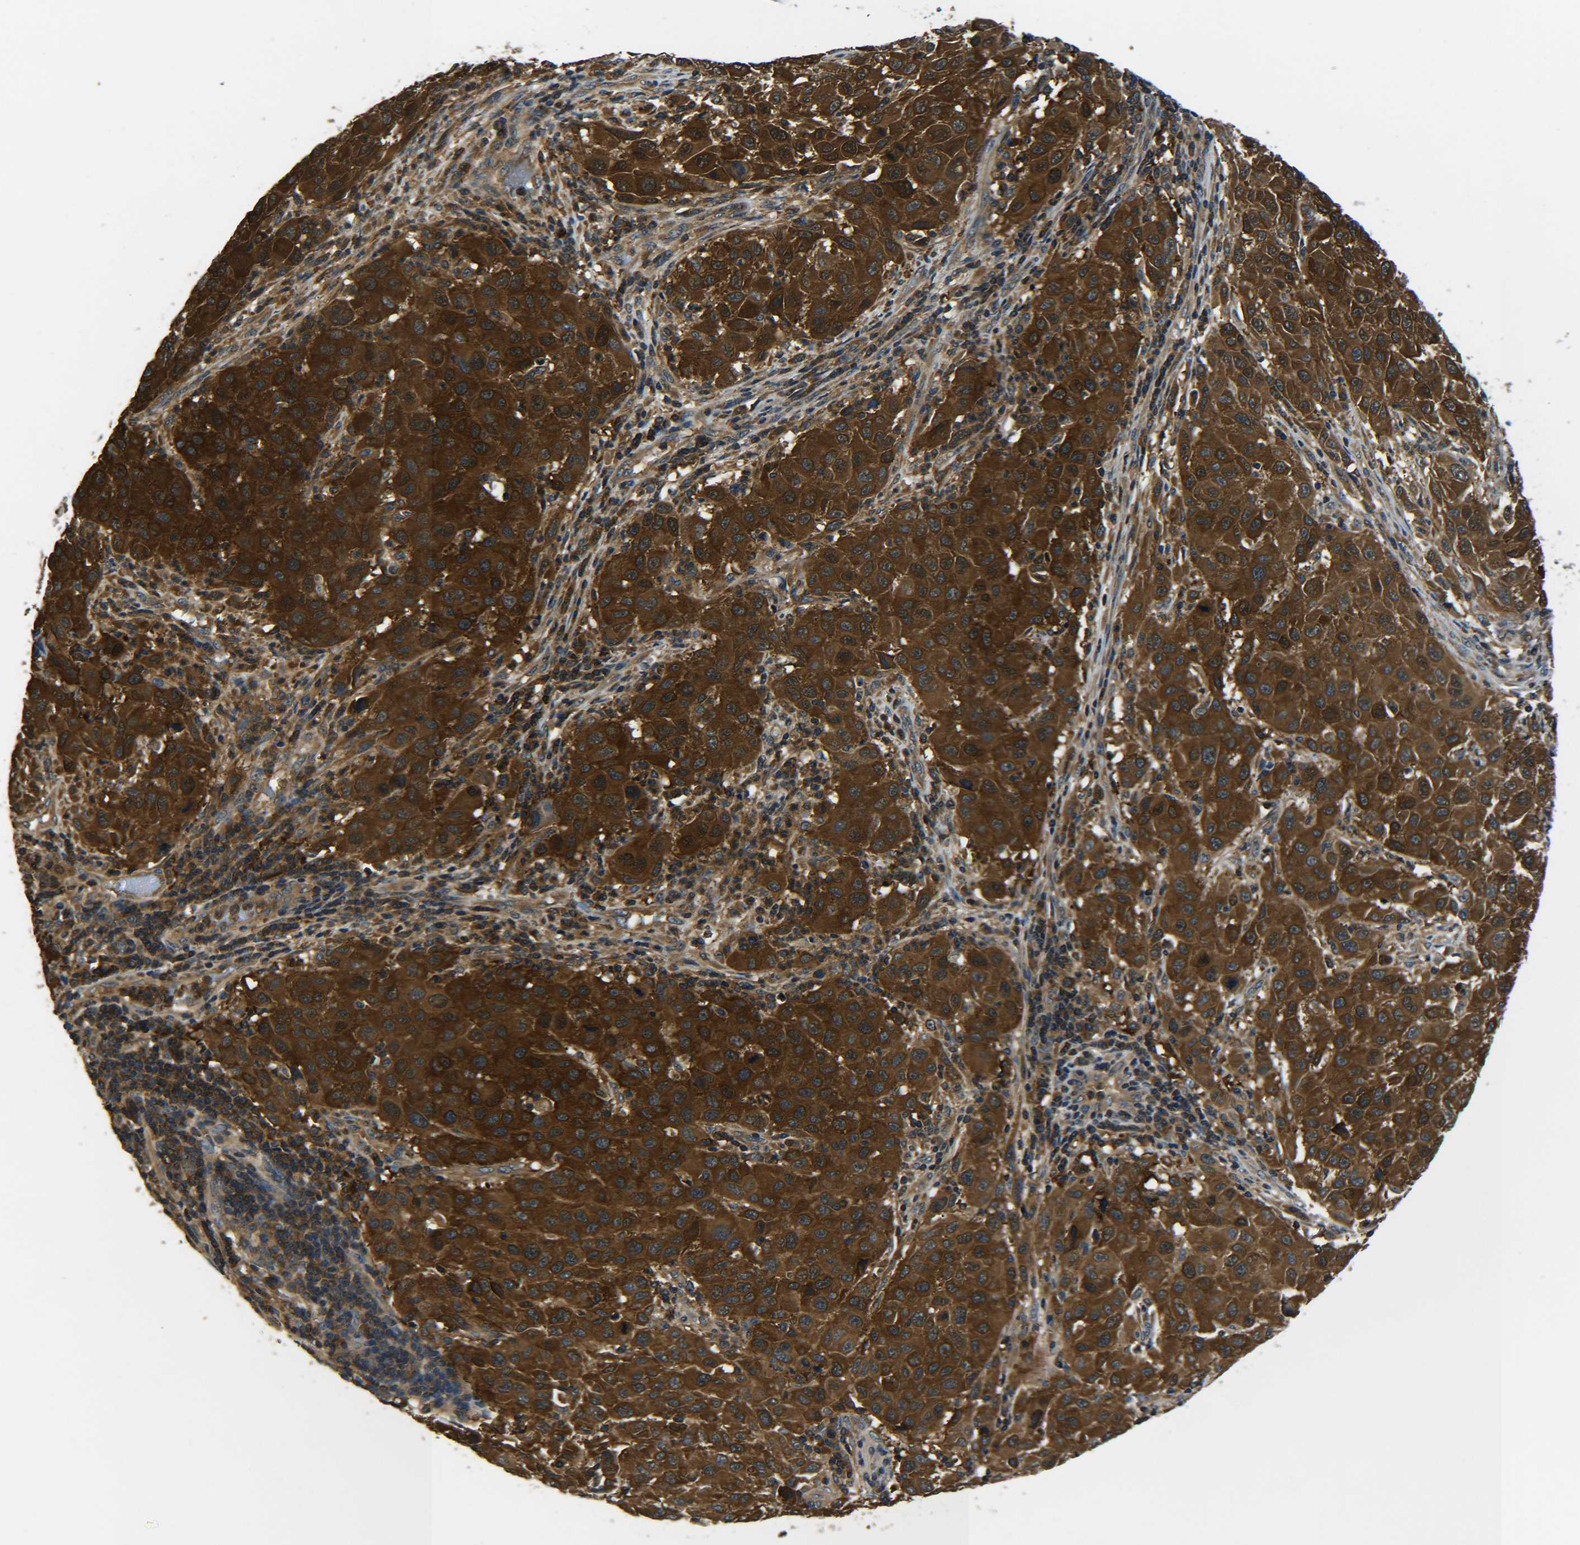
{"staining": {"intensity": "strong", "quantity": ">75%", "location": "cytoplasmic/membranous"}, "tissue": "melanoma", "cell_type": "Tumor cells", "image_type": "cancer", "snomed": [{"axis": "morphology", "description": "Malignant melanoma, Metastatic site"}, {"axis": "topography", "description": "Lymph node"}], "caption": "This image exhibits immunohistochemistry (IHC) staining of human malignant melanoma (metastatic site), with high strong cytoplasmic/membranous staining in about >75% of tumor cells.", "gene": "PREB", "patient": {"sex": "male", "age": 61}}